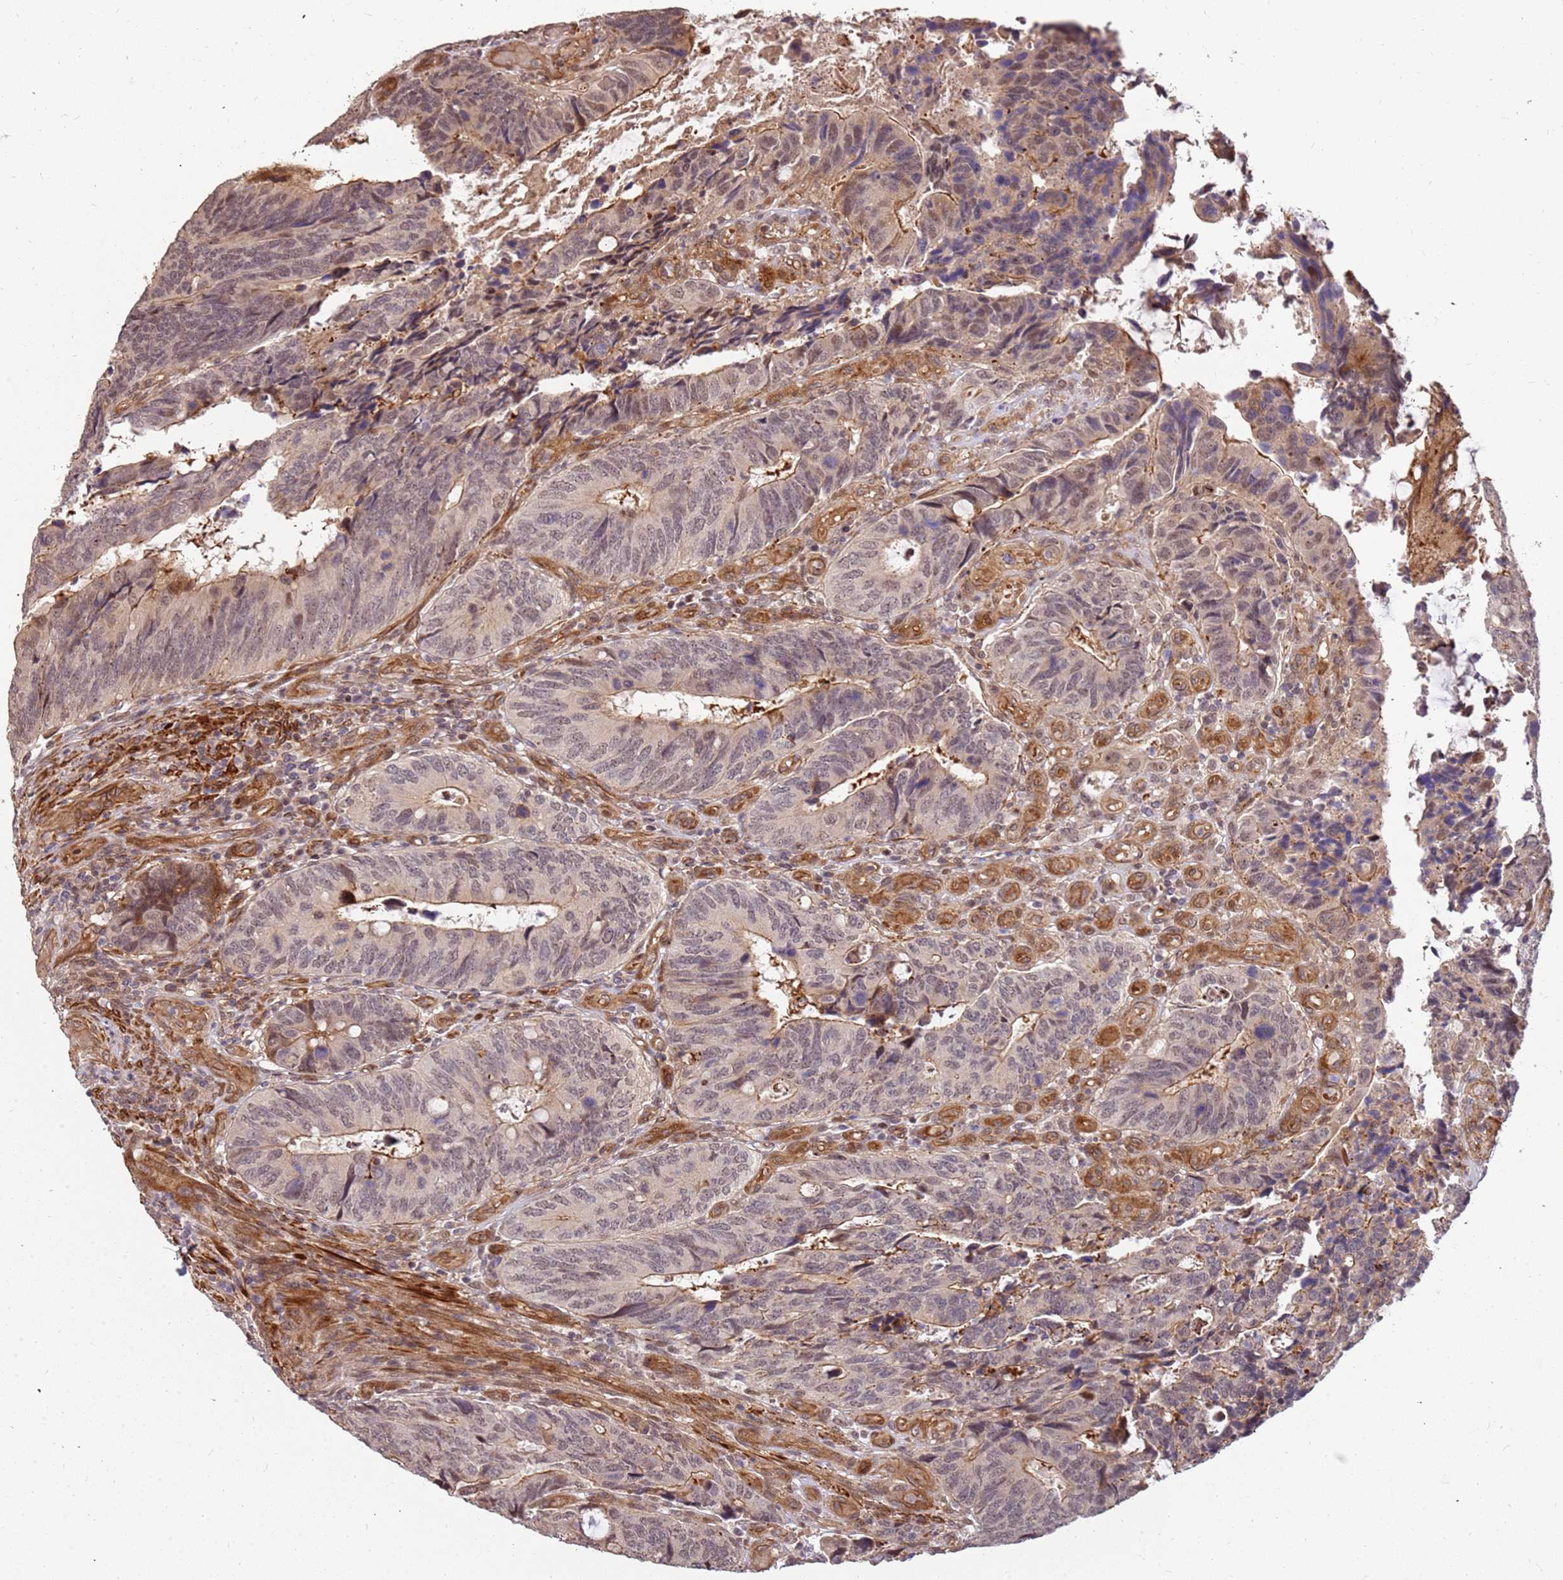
{"staining": {"intensity": "weak", "quantity": "<25%", "location": "nuclear"}, "tissue": "colorectal cancer", "cell_type": "Tumor cells", "image_type": "cancer", "snomed": [{"axis": "morphology", "description": "Adenocarcinoma, NOS"}, {"axis": "topography", "description": "Colon"}], "caption": "Image shows no protein expression in tumor cells of colorectal cancer tissue.", "gene": "ST18", "patient": {"sex": "male", "age": 87}}